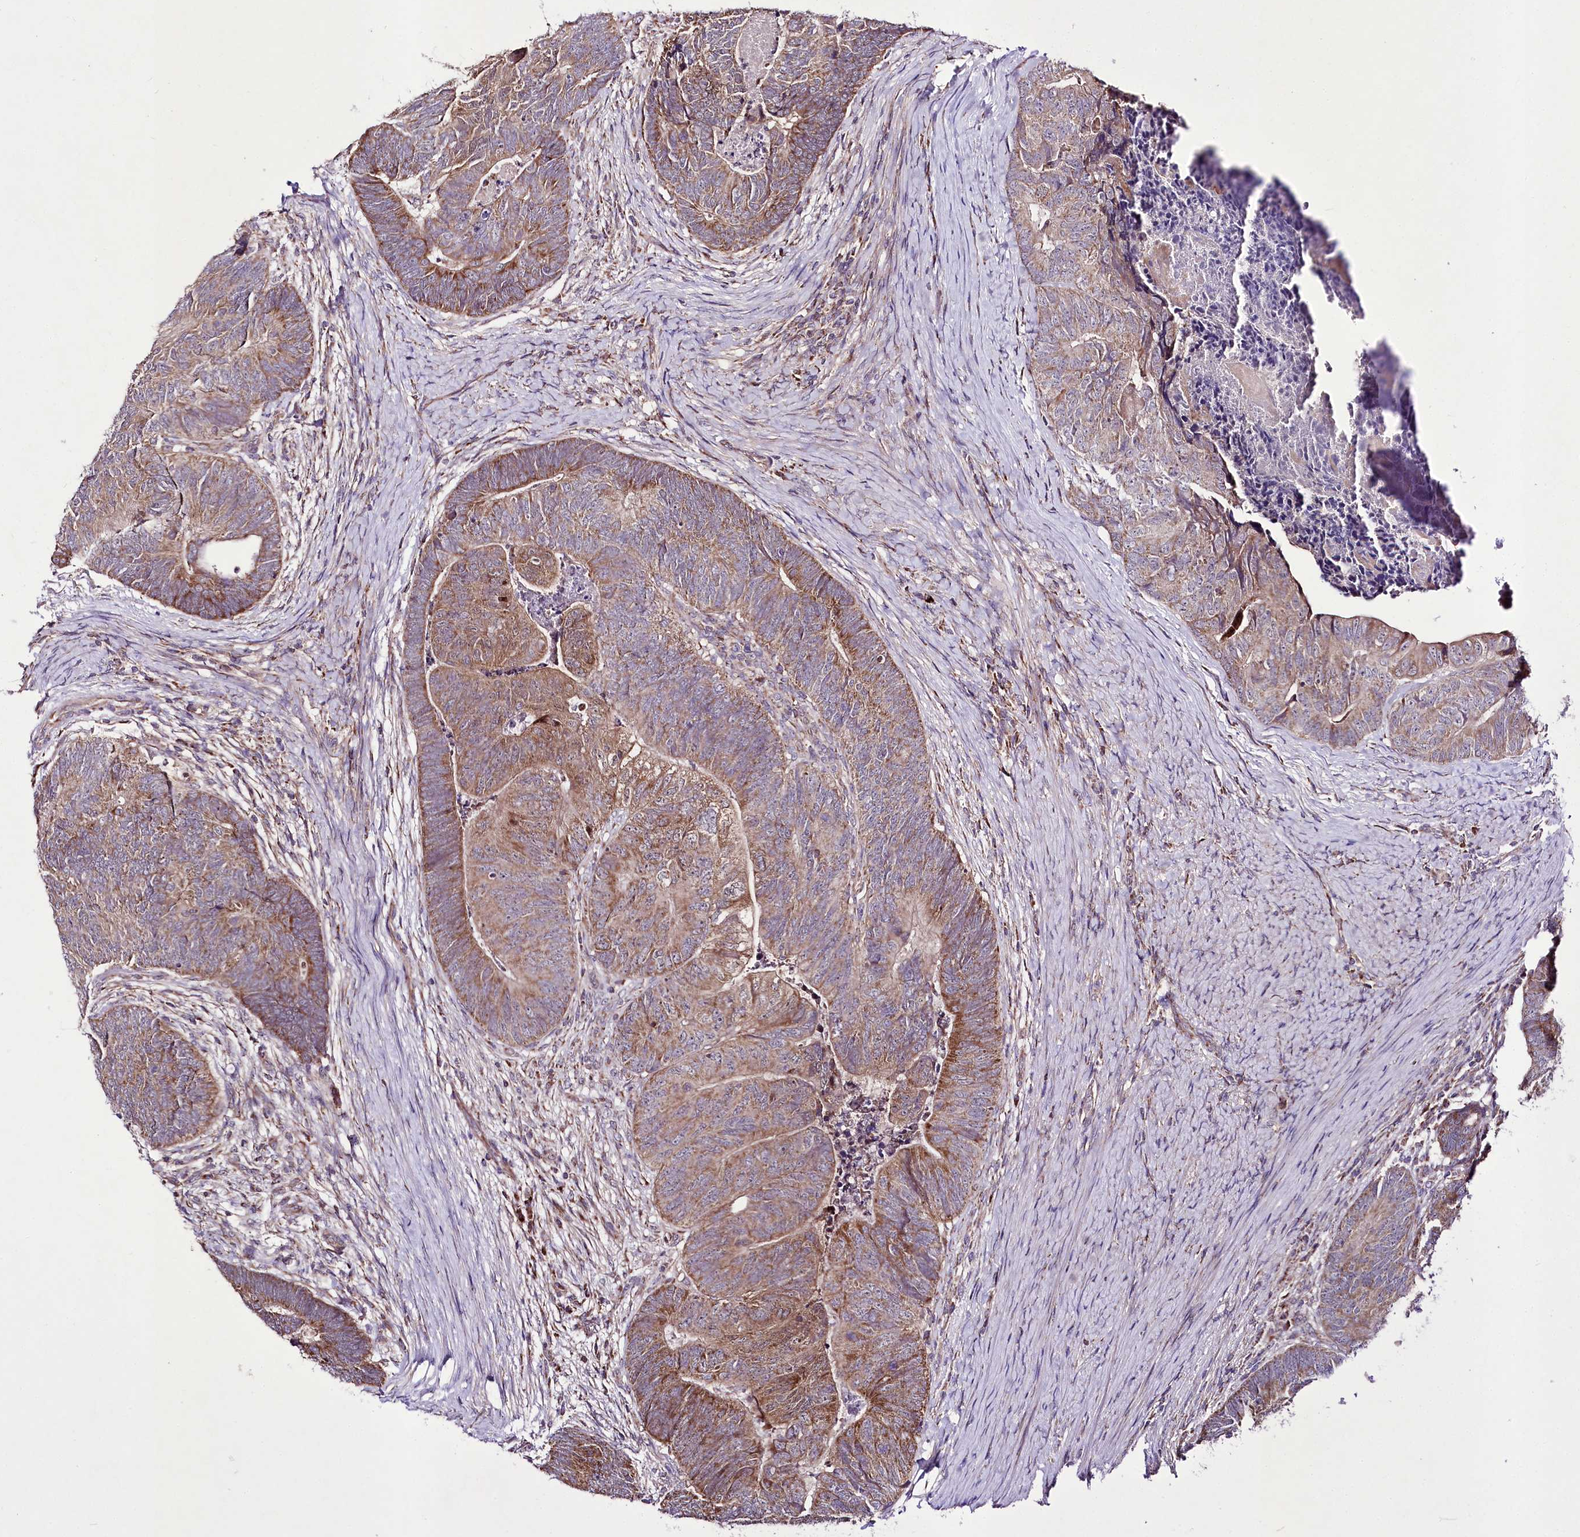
{"staining": {"intensity": "moderate", "quantity": "25%-75%", "location": "cytoplasmic/membranous"}, "tissue": "colorectal cancer", "cell_type": "Tumor cells", "image_type": "cancer", "snomed": [{"axis": "morphology", "description": "Adenocarcinoma, NOS"}, {"axis": "topography", "description": "Colon"}], "caption": "Immunohistochemical staining of human adenocarcinoma (colorectal) shows moderate cytoplasmic/membranous protein staining in approximately 25%-75% of tumor cells.", "gene": "ATE1", "patient": {"sex": "female", "age": 67}}